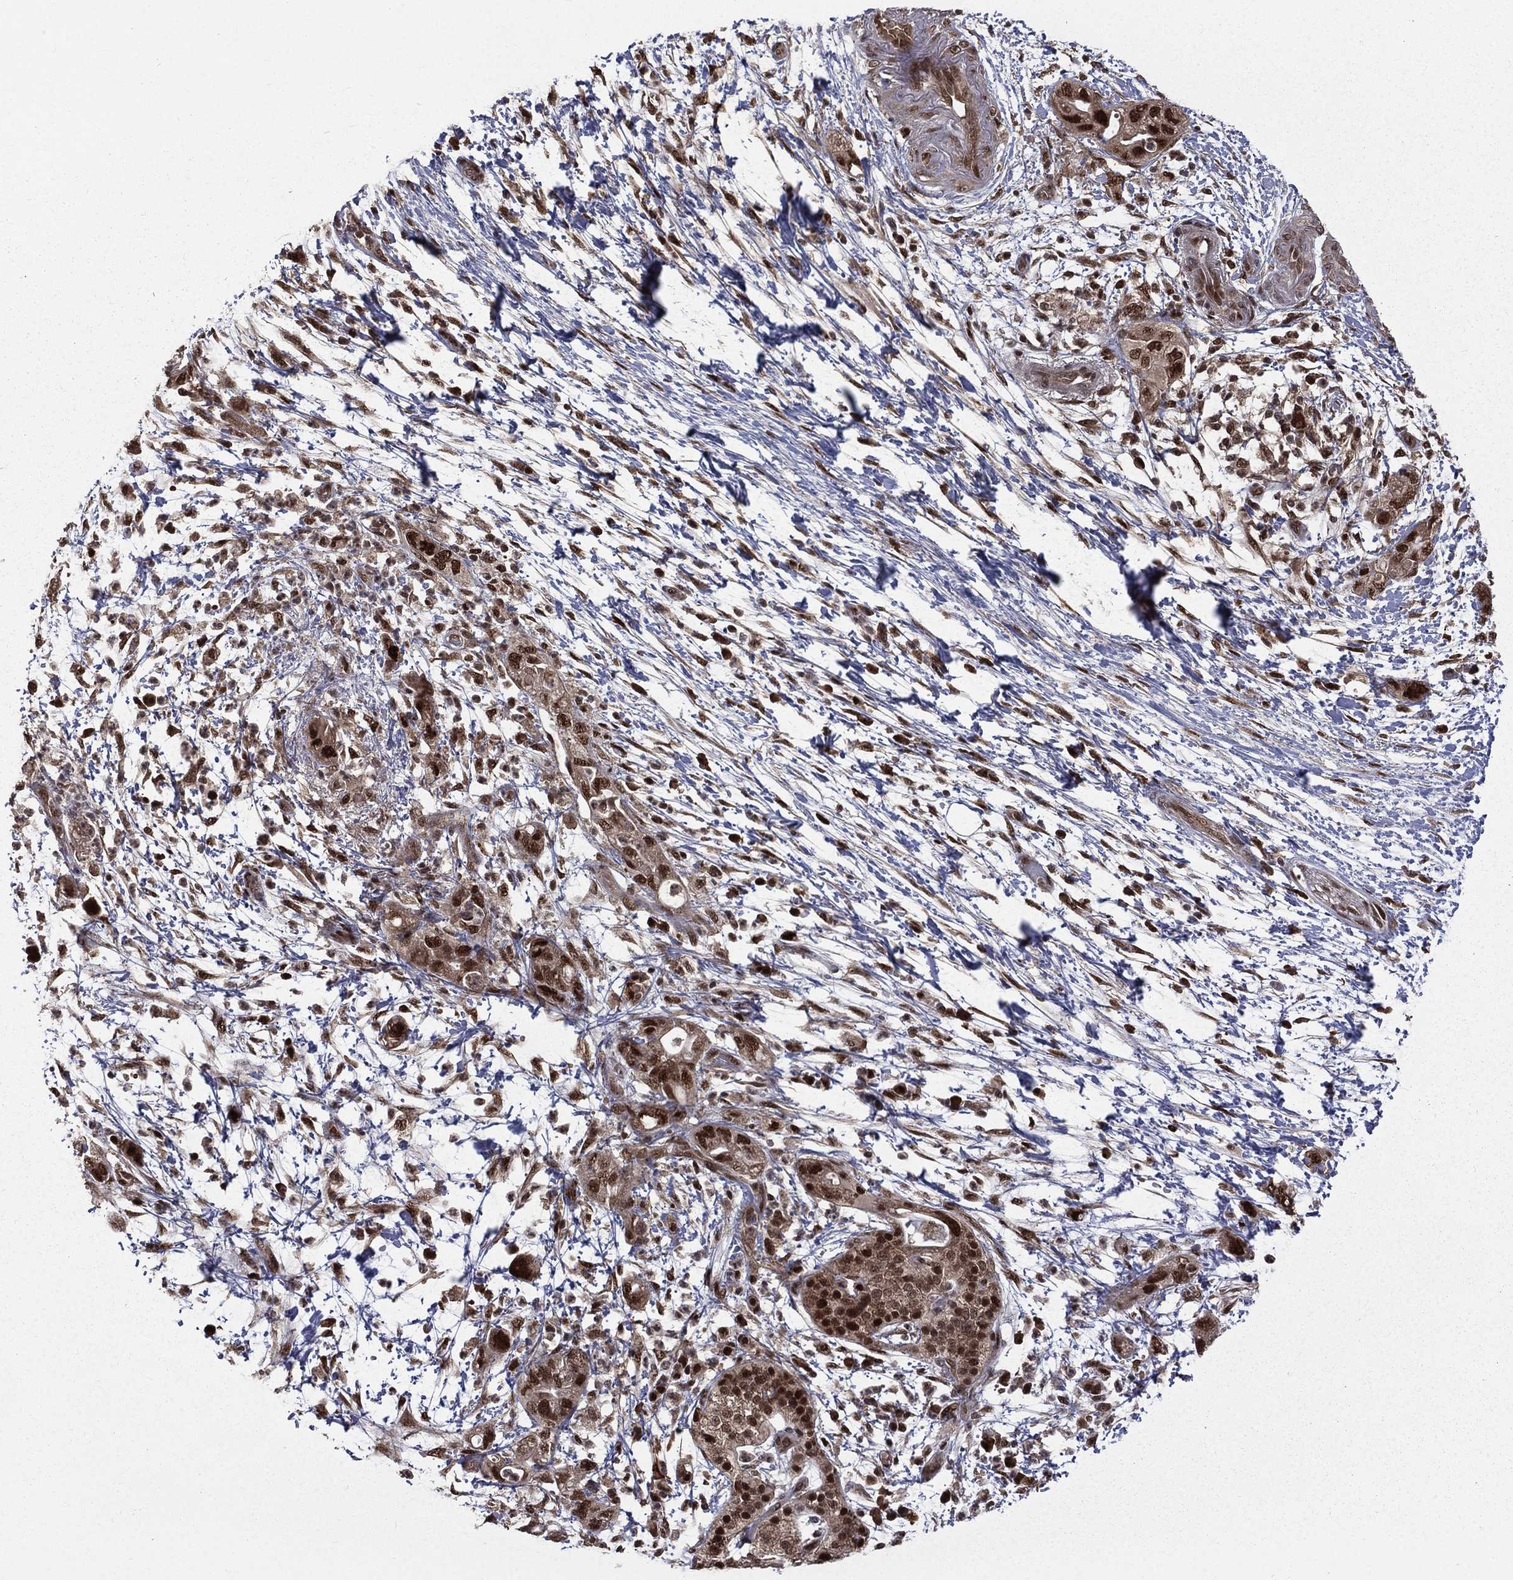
{"staining": {"intensity": "strong", "quantity": ">75%", "location": "nuclear"}, "tissue": "pancreatic cancer", "cell_type": "Tumor cells", "image_type": "cancer", "snomed": [{"axis": "morphology", "description": "Adenocarcinoma, NOS"}, {"axis": "topography", "description": "Pancreas"}], "caption": "A brown stain shows strong nuclear positivity of a protein in pancreatic adenocarcinoma tumor cells.", "gene": "JMJD6", "patient": {"sex": "female", "age": 72}}